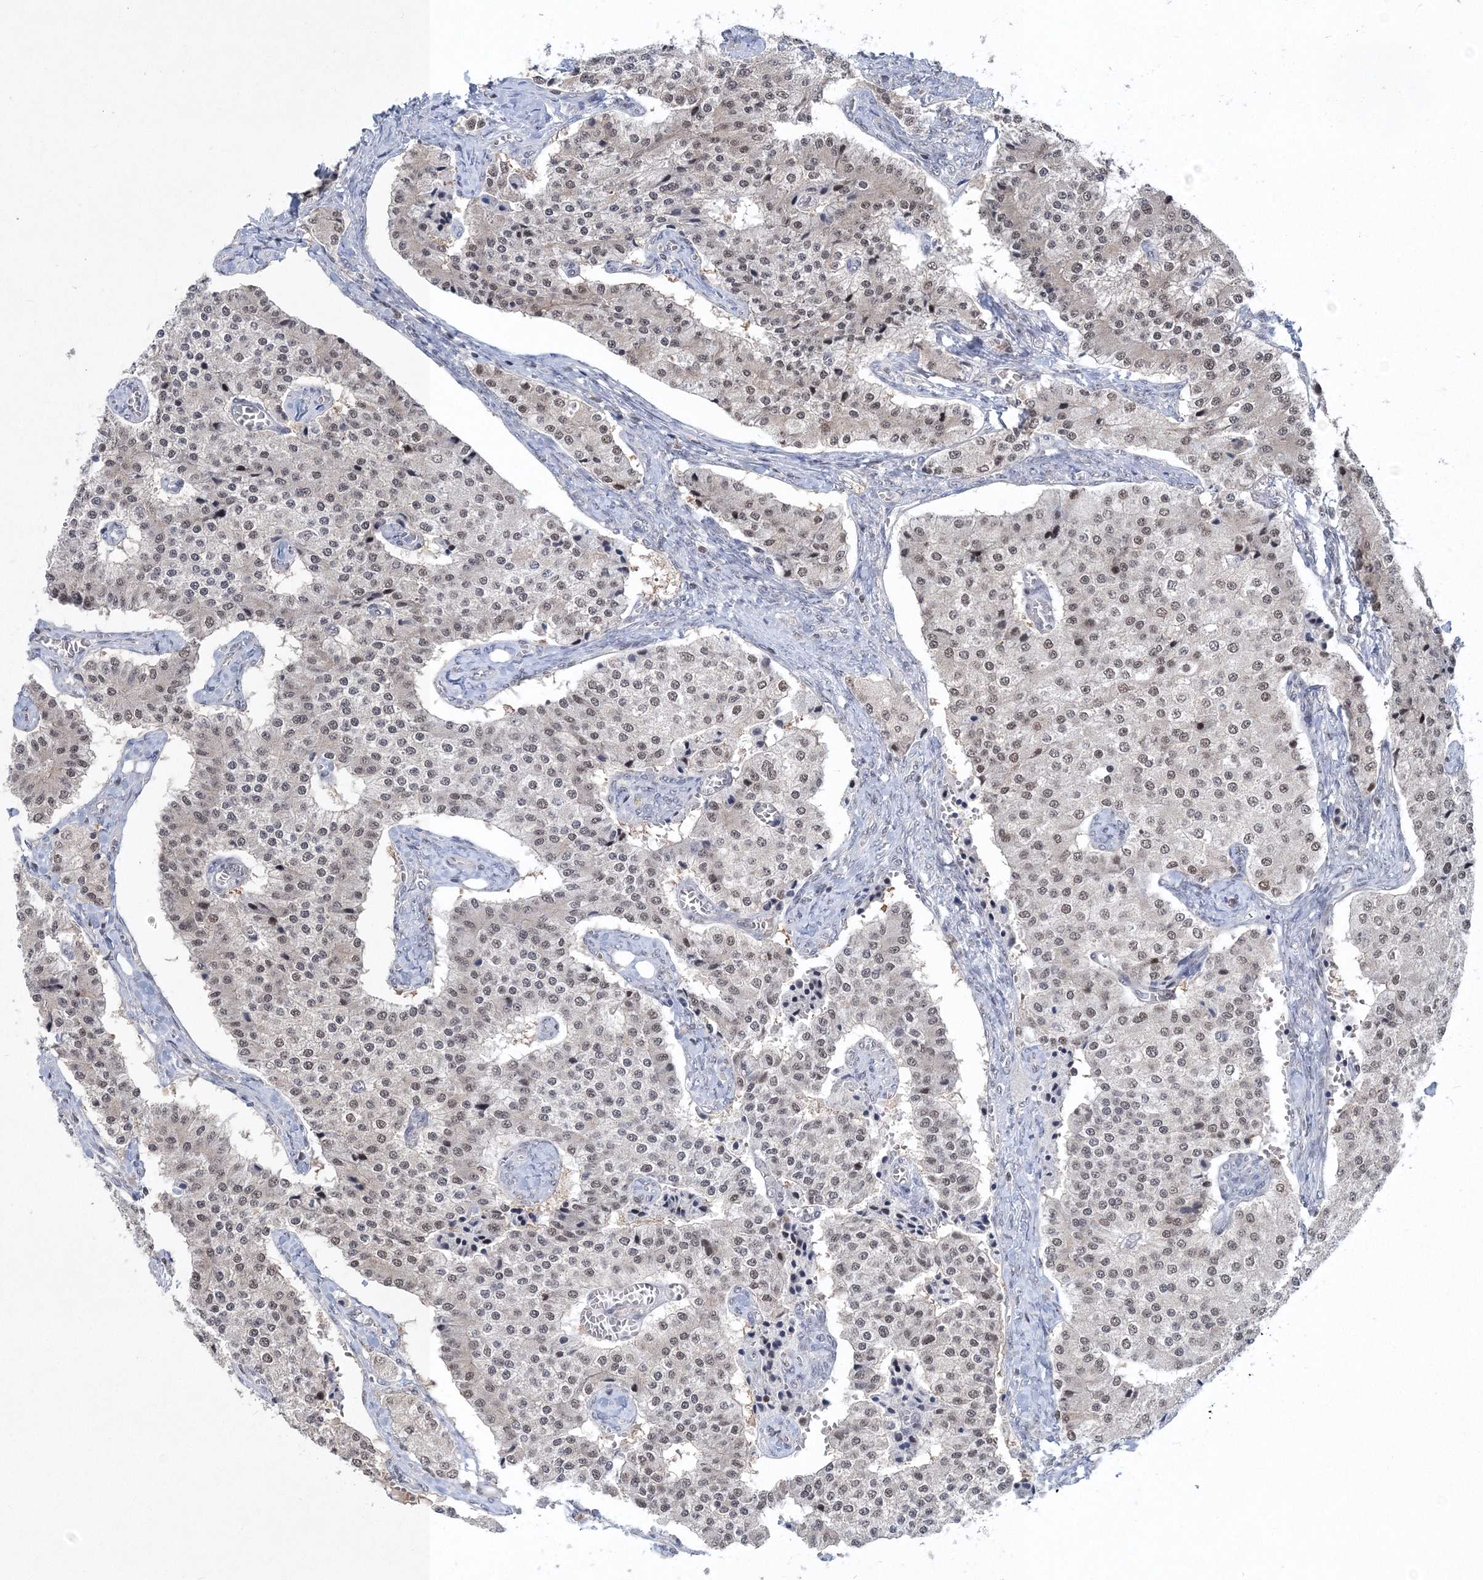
{"staining": {"intensity": "weak", "quantity": ">75%", "location": "nuclear"}, "tissue": "carcinoid", "cell_type": "Tumor cells", "image_type": "cancer", "snomed": [{"axis": "morphology", "description": "Carcinoid, malignant, NOS"}, {"axis": "topography", "description": "Colon"}], "caption": "Carcinoid (malignant) stained for a protein (brown) demonstrates weak nuclear positive staining in approximately >75% of tumor cells.", "gene": "PDS5A", "patient": {"sex": "female", "age": 52}}